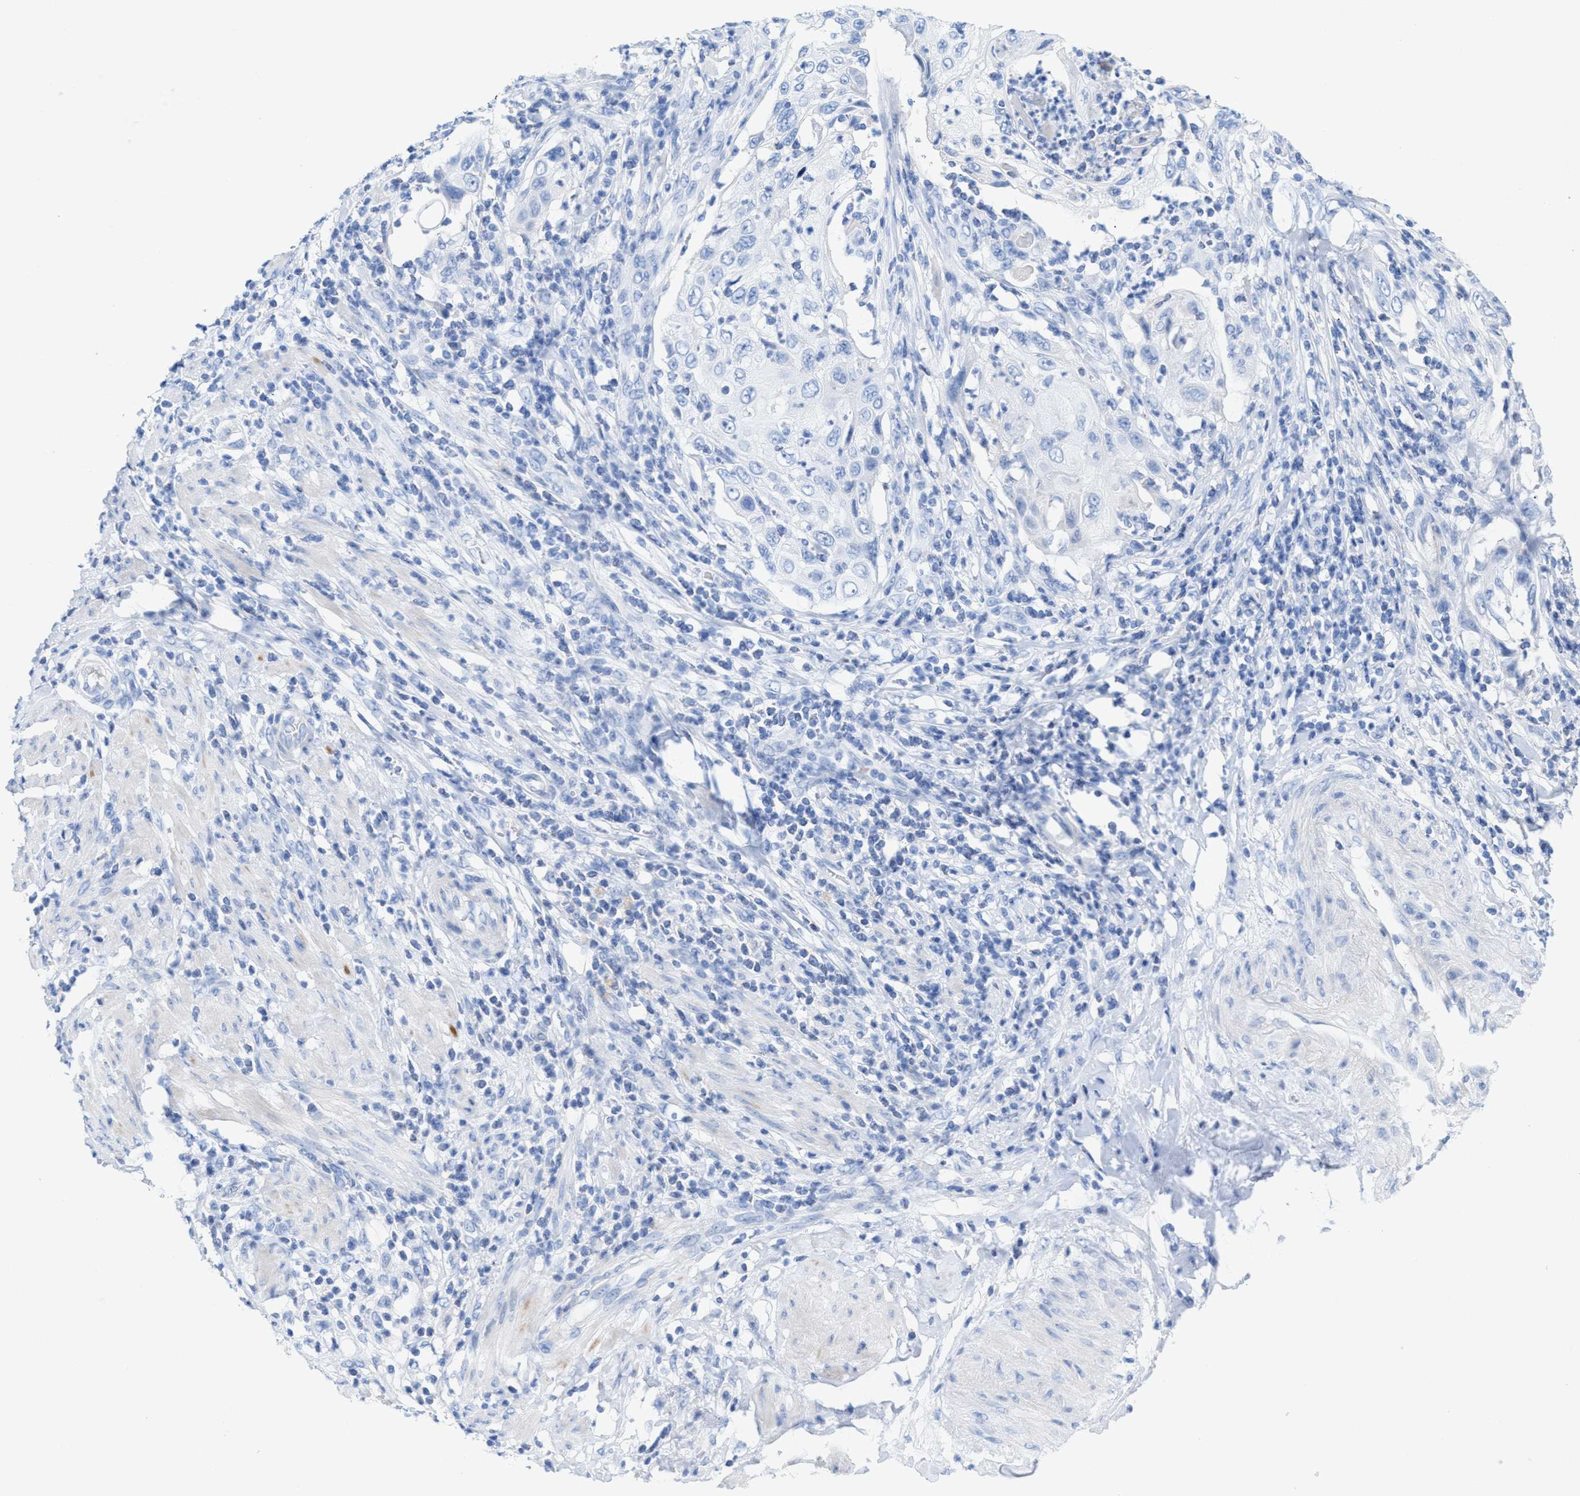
{"staining": {"intensity": "negative", "quantity": "none", "location": "none"}, "tissue": "cervical cancer", "cell_type": "Tumor cells", "image_type": "cancer", "snomed": [{"axis": "morphology", "description": "Squamous cell carcinoma, NOS"}, {"axis": "topography", "description": "Cervix"}], "caption": "Tumor cells show no significant staining in cervical cancer (squamous cell carcinoma).", "gene": "ANKFN1", "patient": {"sex": "female", "age": 70}}